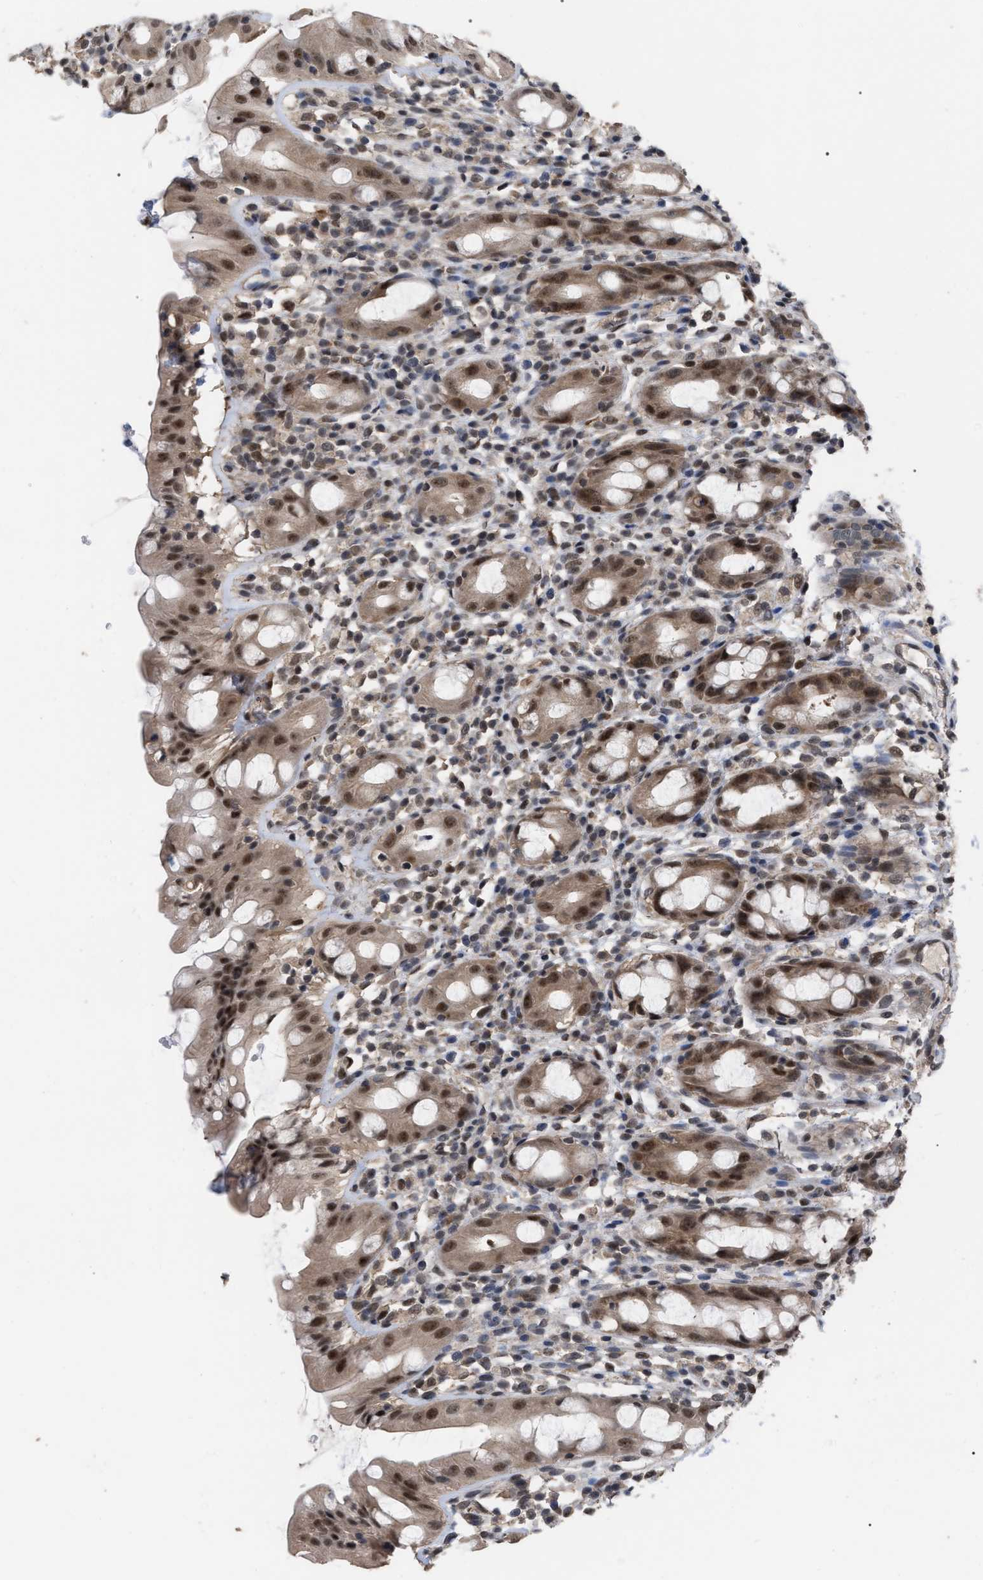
{"staining": {"intensity": "moderate", "quantity": ">75%", "location": "cytoplasmic/membranous,nuclear"}, "tissue": "rectum", "cell_type": "Glandular cells", "image_type": "normal", "snomed": [{"axis": "morphology", "description": "Normal tissue, NOS"}, {"axis": "topography", "description": "Rectum"}], "caption": "Immunohistochemical staining of unremarkable human rectum displays >75% levels of moderate cytoplasmic/membranous,nuclear protein expression in approximately >75% of glandular cells.", "gene": "JAZF1", "patient": {"sex": "male", "age": 44}}